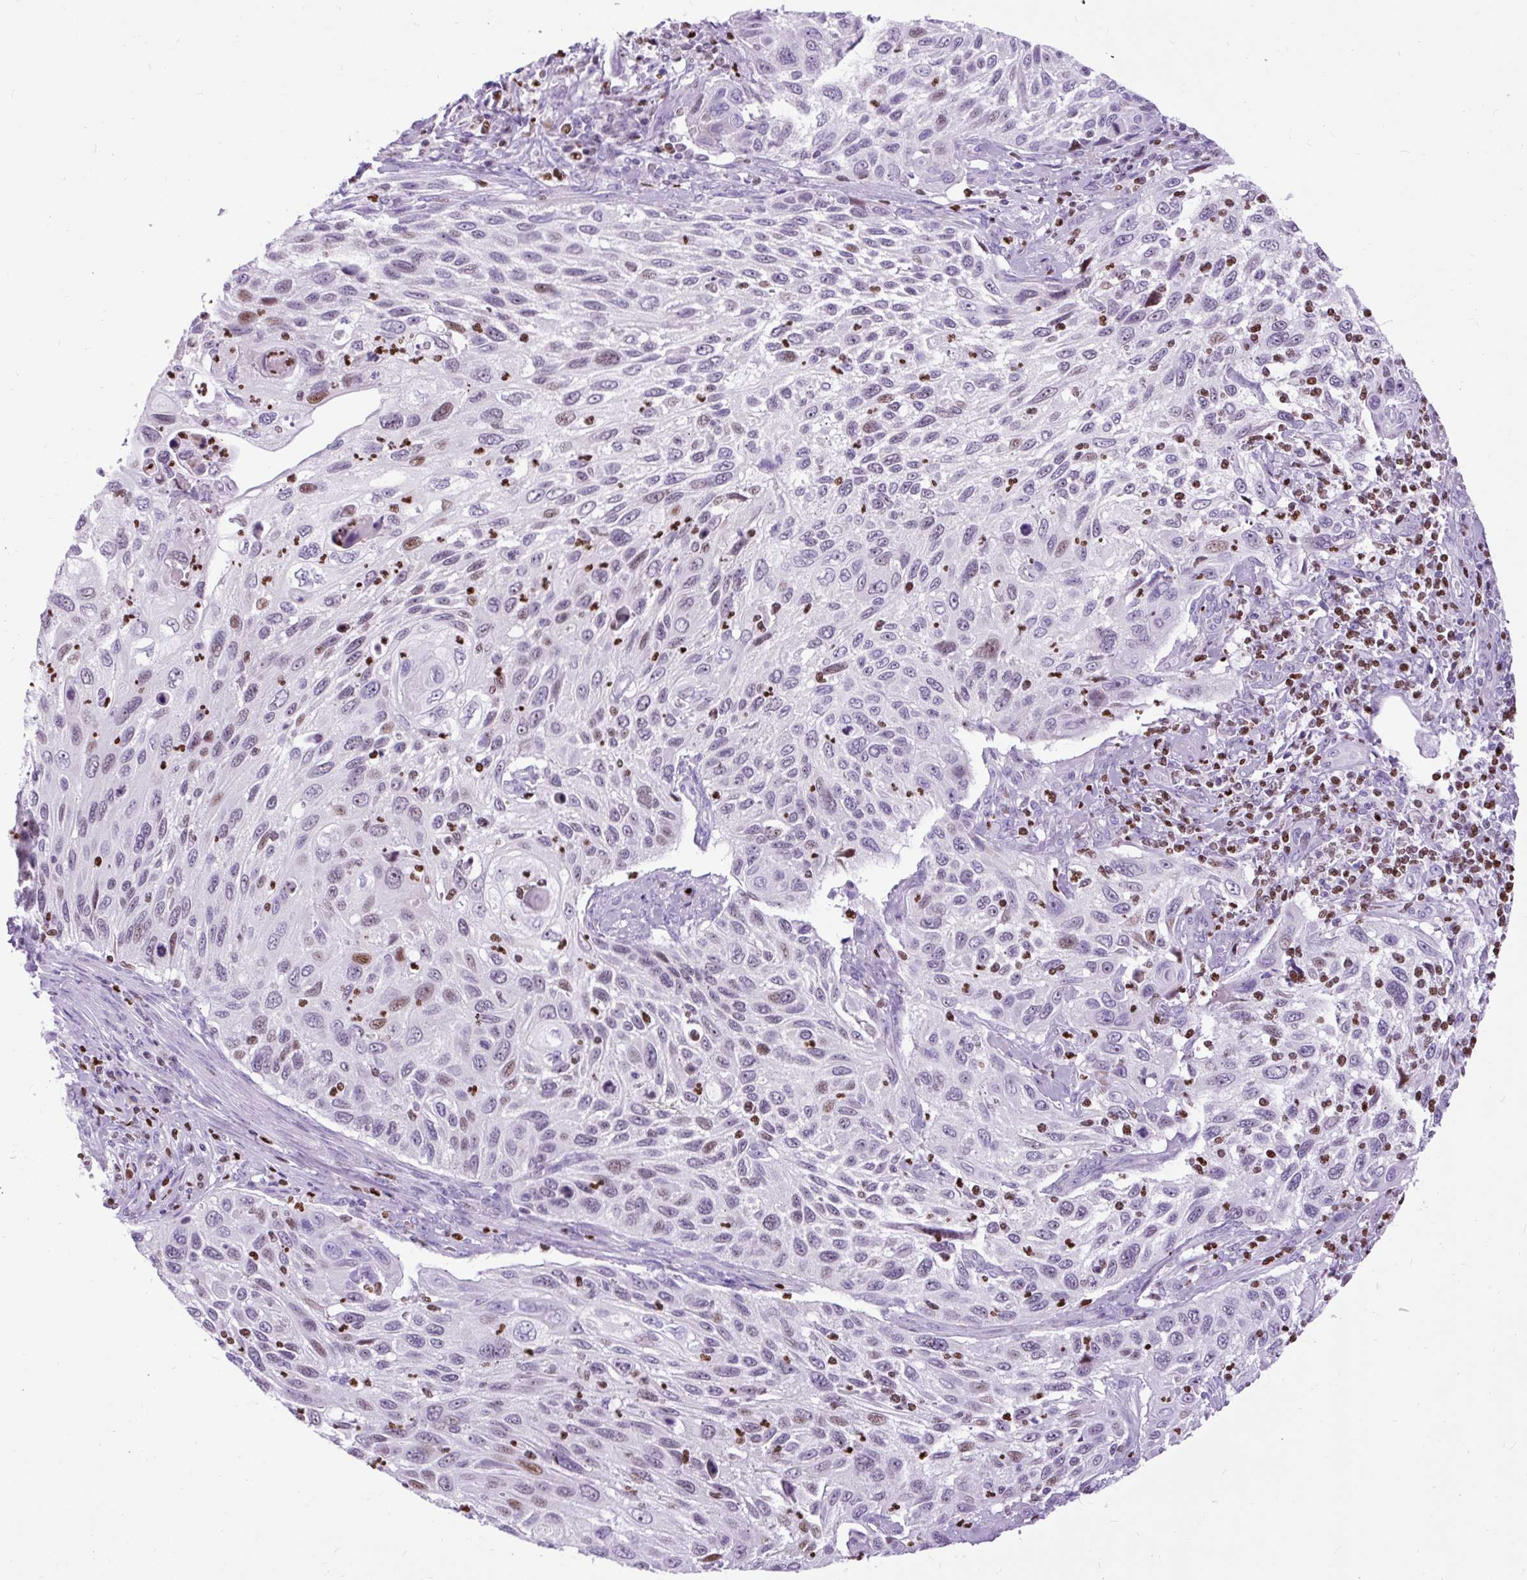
{"staining": {"intensity": "weak", "quantity": "25%-75%", "location": "nuclear"}, "tissue": "cervical cancer", "cell_type": "Tumor cells", "image_type": "cancer", "snomed": [{"axis": "morphology", "description": "Squamous cell carcinoma, NOS"}, {"axis": "topography", "description": "Cervix"}], "caption": "A high-resolution micrograph shows immunohistochemistry (IHC) staining of cervical squamous cell carcinoma, which shows weak nuclear positivity in about 25%-75% of tumor cells. Ihc stains the protein of interest in brown and the nuclei are stained blue.", "gene": "SPC24", "patient": {"sex": "female", "age": 70}}